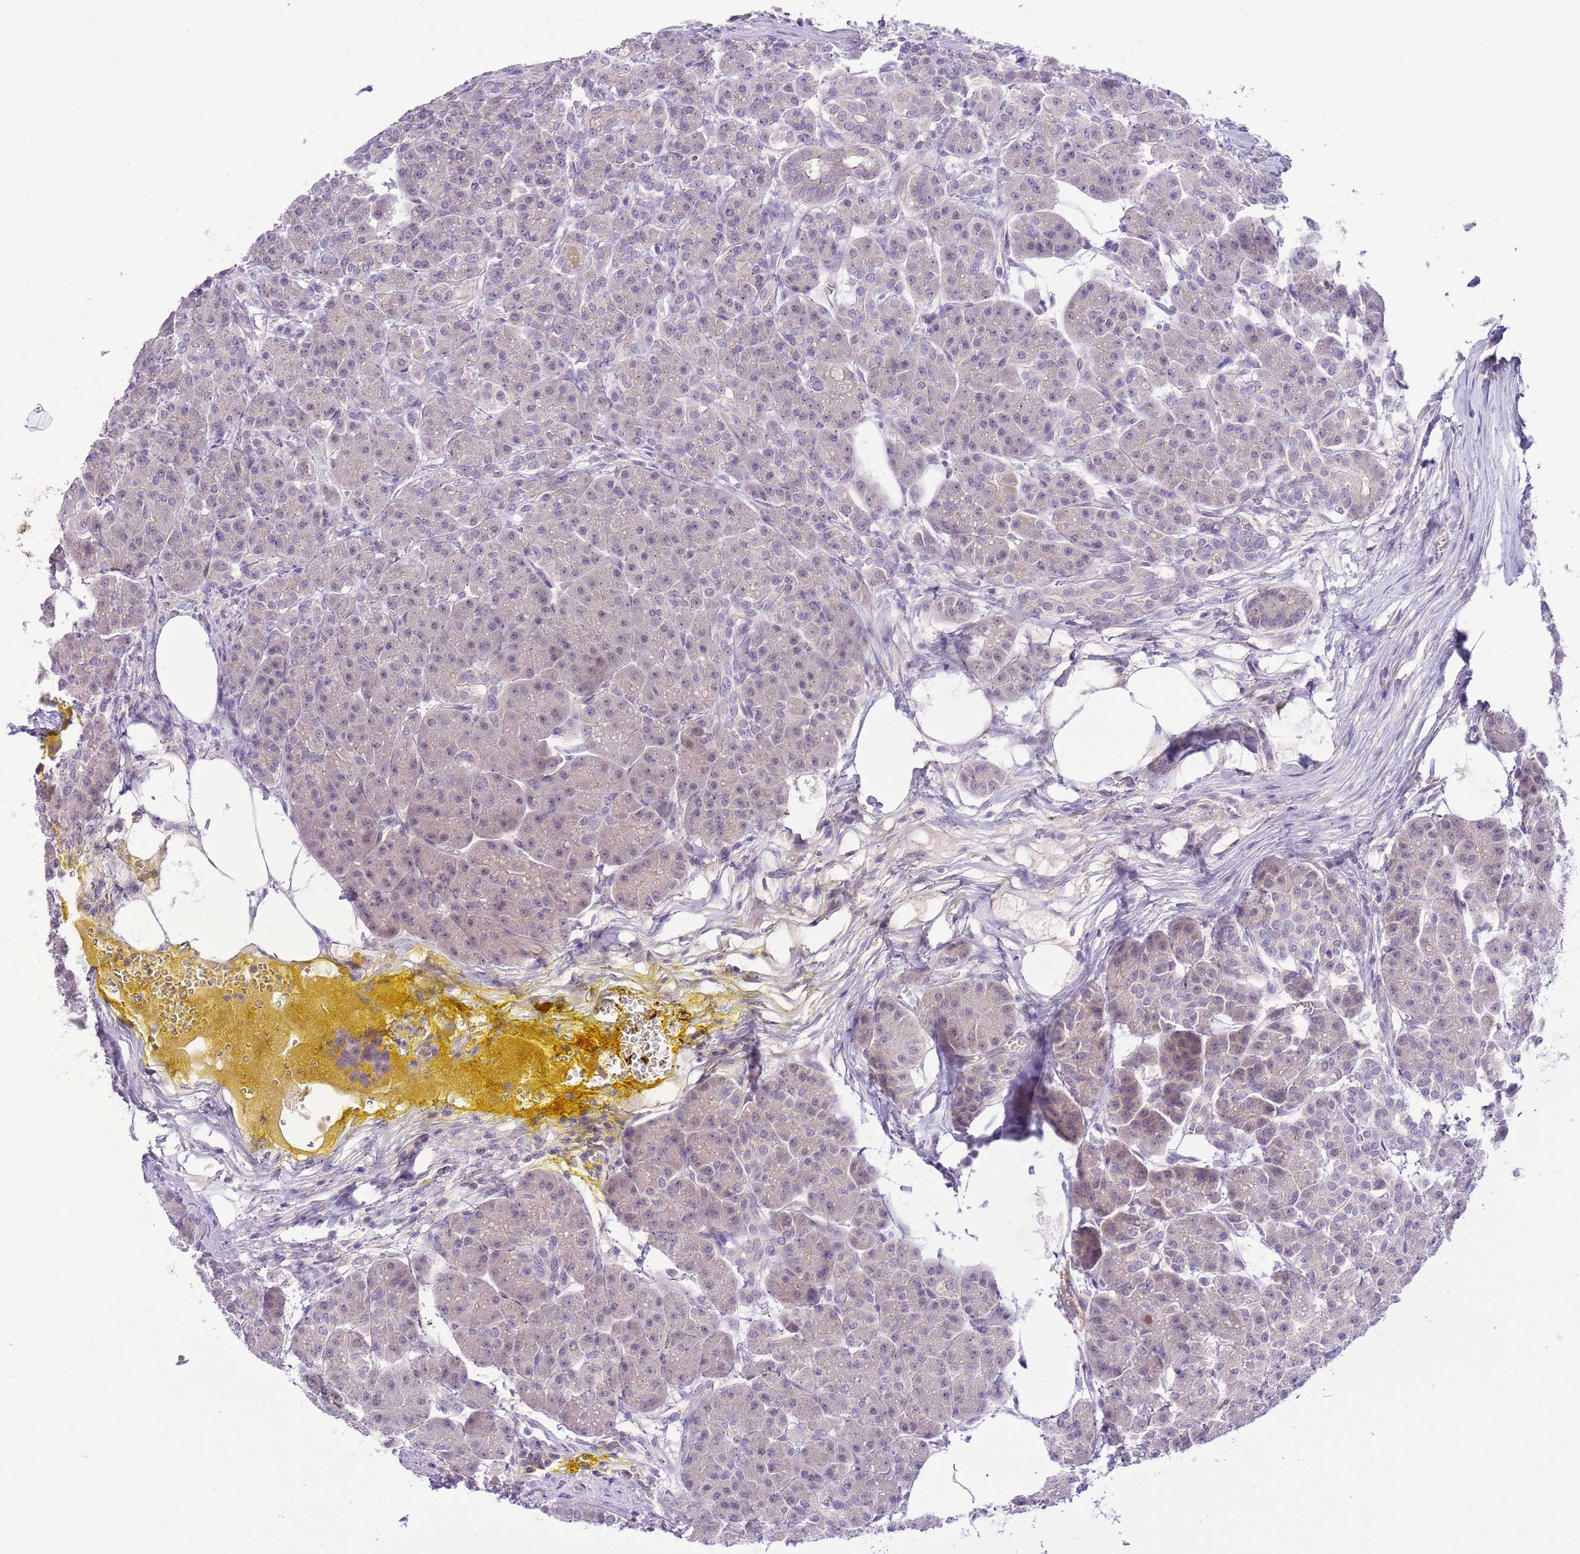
{"staining": {"intensity": "weak", "quantity": "<25%", "location": "cytoplasmic/membranous"}, "tissue": "pancreas", "cell_type": "Exocrine glandular cells", "image_type": "normal", "snomed": [{"axis": "morphology", "description": "Normal tissue, NOS"}, {"axis": "topography", "description": "Pancreas"}], "caption": "DAB (3,3'-diaminobenzidine) immunohistochemical staining of normal pancreas displays no significant staining in exocrine glandular cells.", "gene": "FBRSL1", "patient": {"sex": "male", "age": 63}}